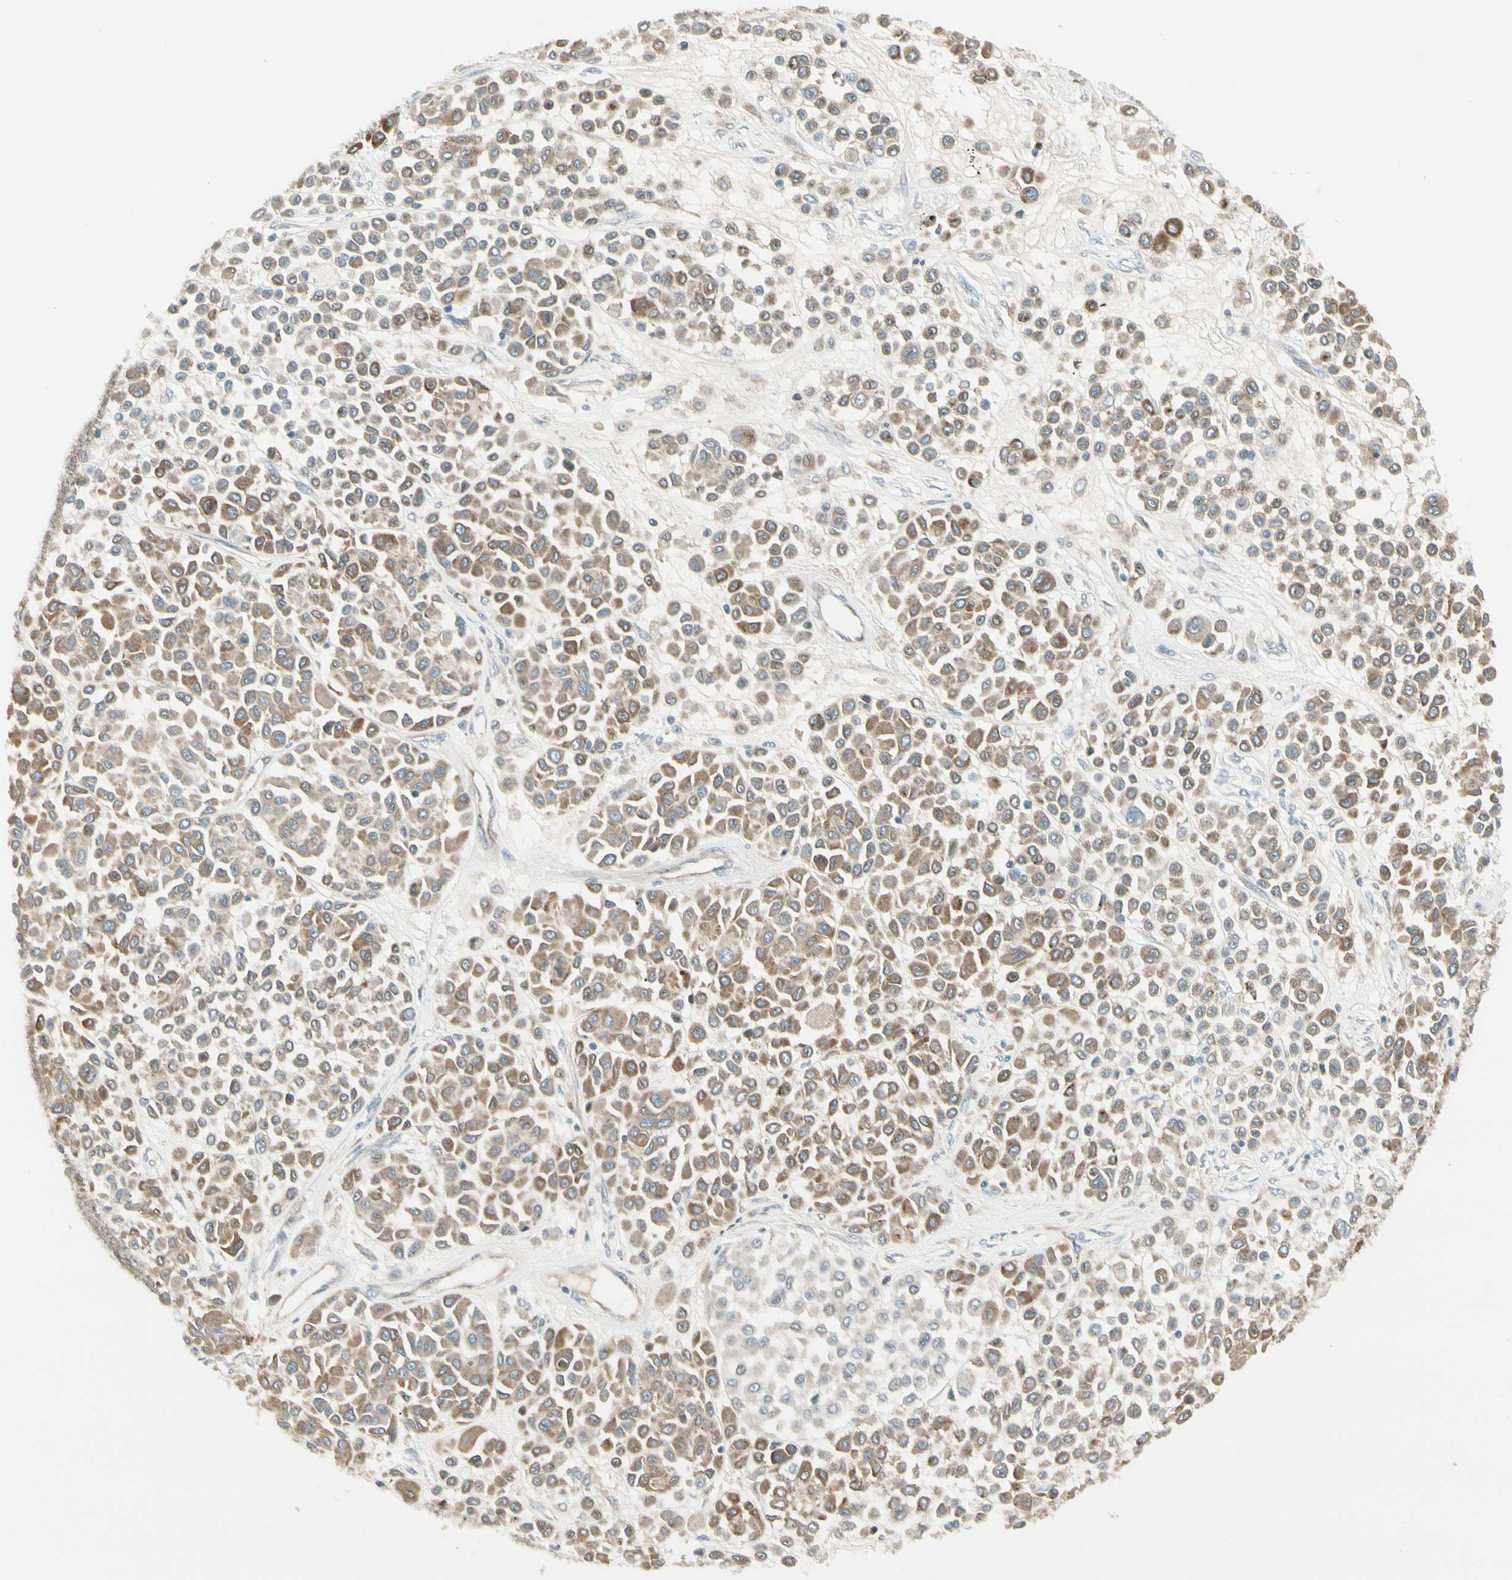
{"staining": {"intensity": "moderate", "quantity": ">75%", "location": "cytoplasmic/membranous"}, "tissue": "melanoma", "cell_type": "Tumor cells", "image_type": "cancer", "snomed": [{"axis": "morphology", "description": "Malignant melanoma, Metastatic site"}, {"axis": "topography", "description": "Soft tissue"}], "caption": "Malignant melanoma (metastatic site) tissue demonstrates moderate cytoplasmic/membranous positivity in about >75% of tumor cells", "gene": "LPCAT2", "patient": {"sex": "male", "age": 41}}